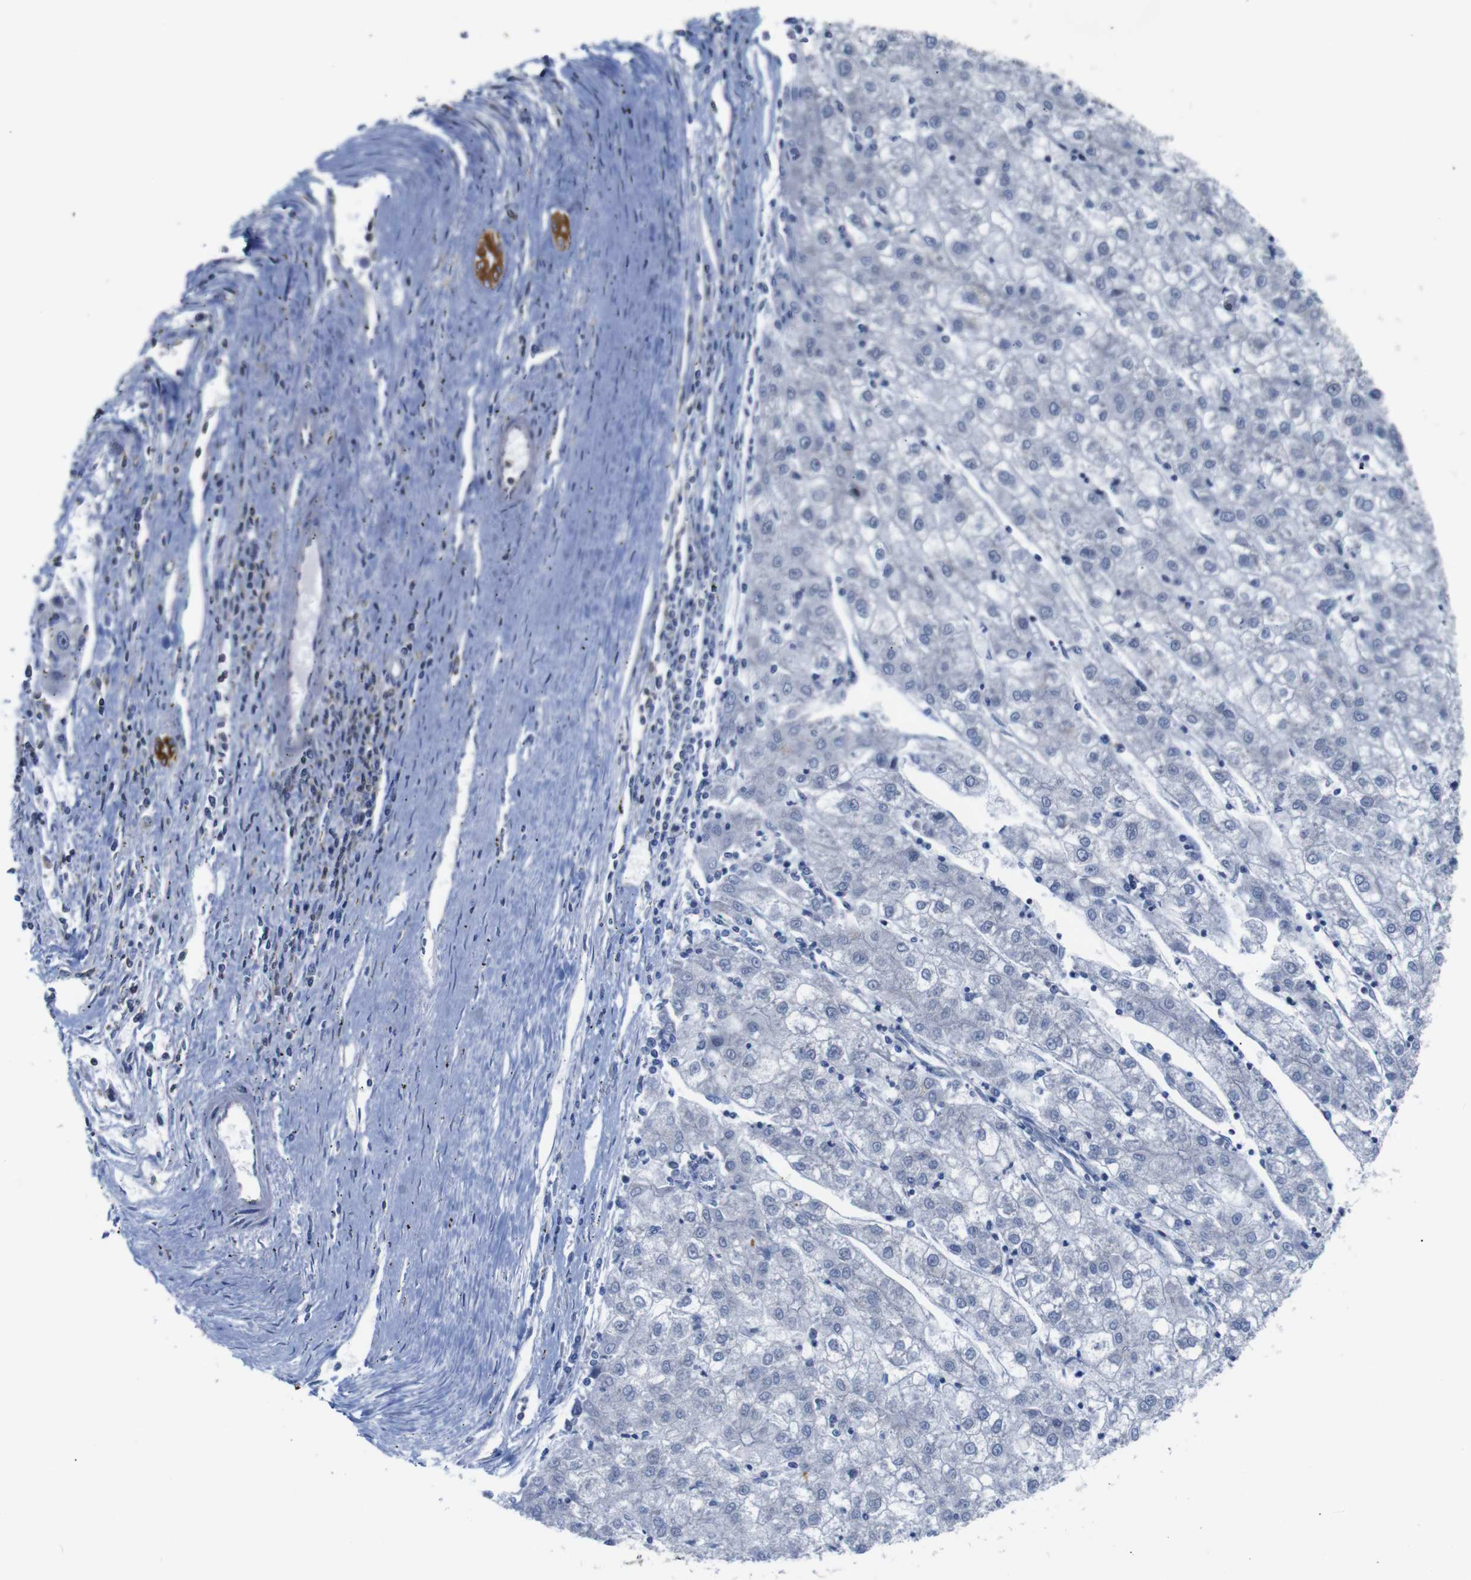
{"staining": {"intensity": "negative", "quantity": "none", "location": "none"}, "tissue": "liver cancer", "cell_type": "Tumor cells", "image_type": "cancer", "snomed": [{"axis": "morphology", "description": "Carcinoma, Hepatocellular, NOS"}, {"axis": "topography", "description": "Liver"}], "caption": "A photomicrograph of liver cancer (hepatocellular carcinoma) stained for a protein reveals no brown staining in tumor cells.", "gene": "BRWD3", "patient": {"sex": "male", "age": 72}}